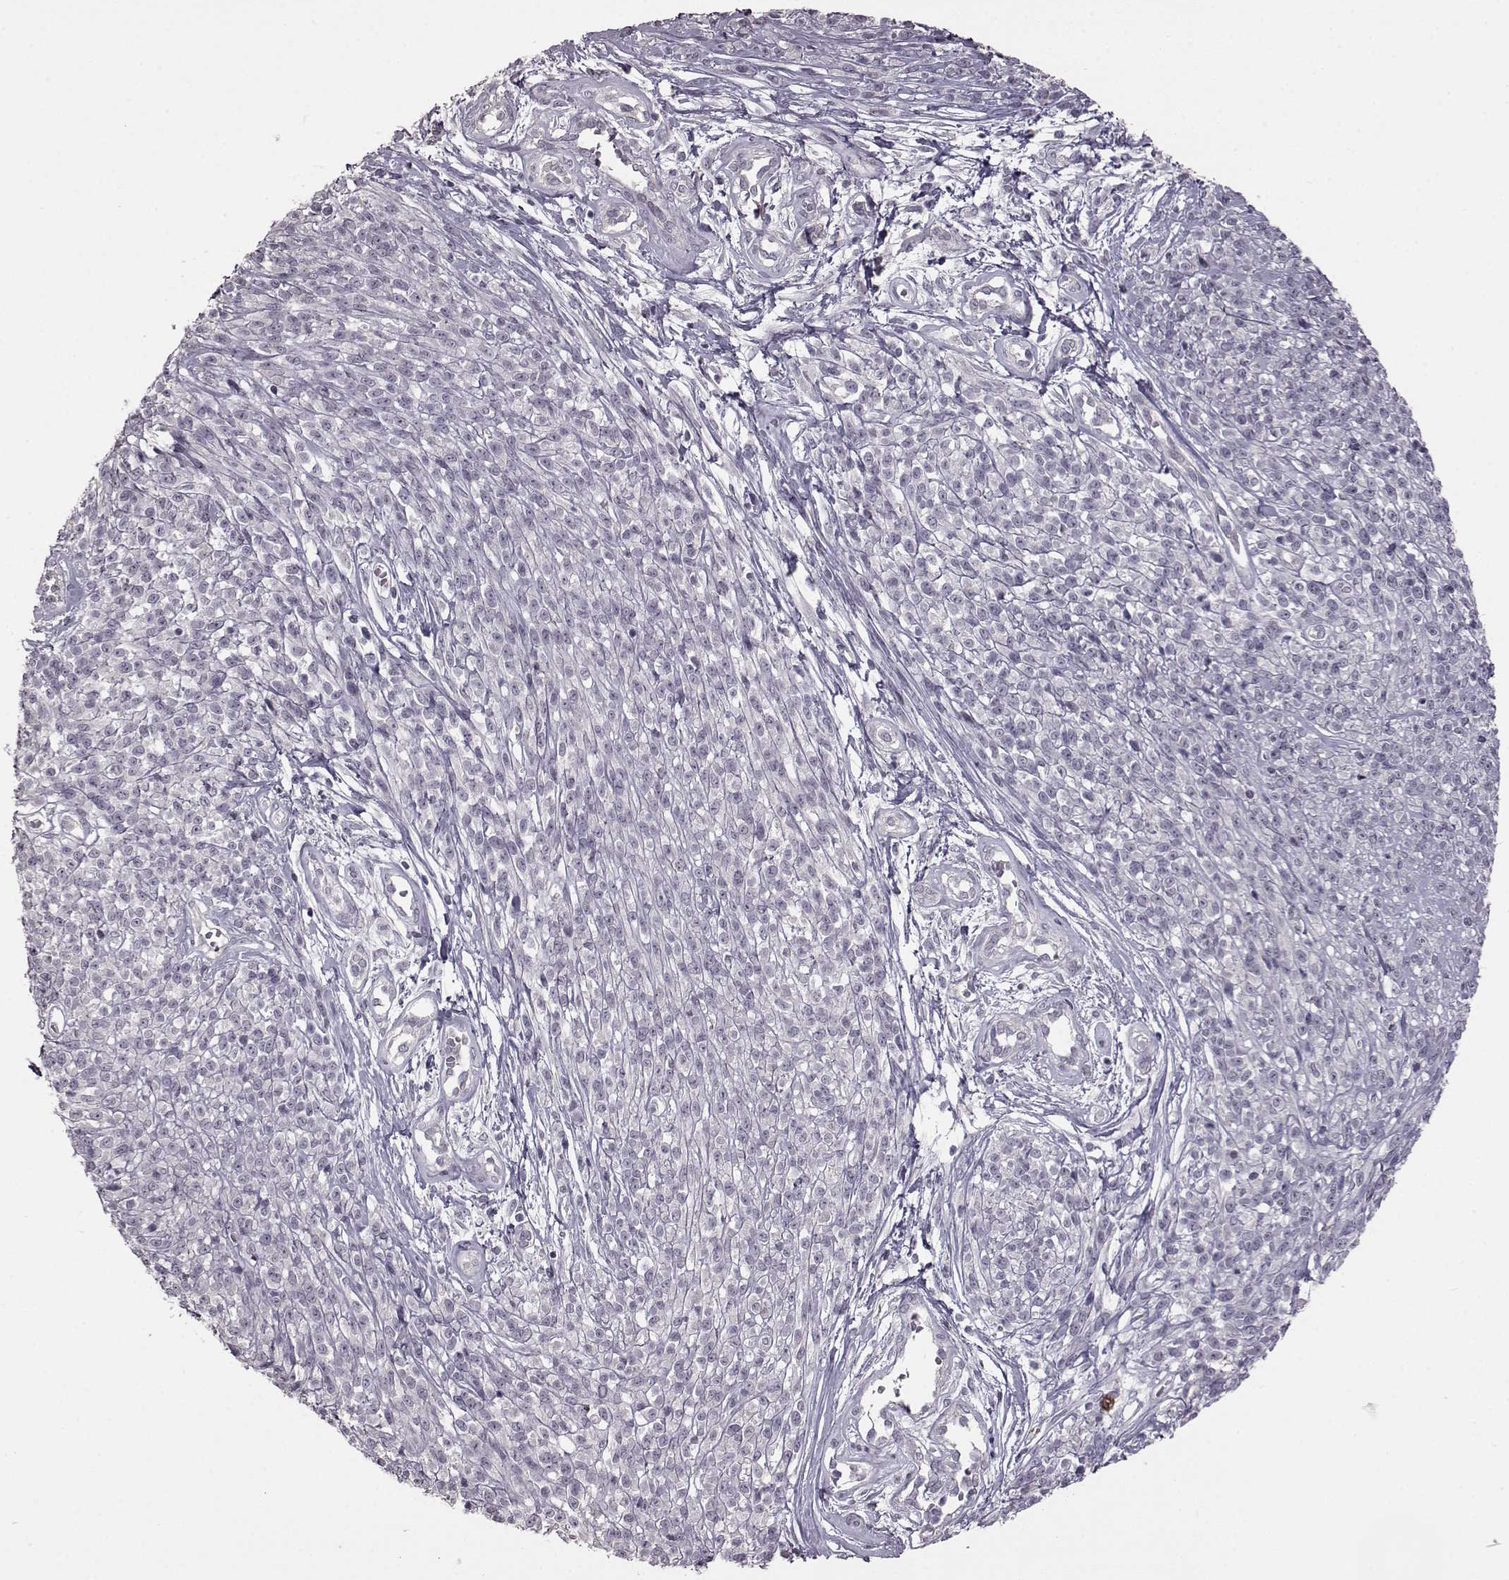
{"staining": {"intensity": "negative", "quantity": "none", "location": "none"}, "tissue": "melanoma", "cell_type": "Tumor cells", "image_type": "cancer", "snomed": [{"axis": "morphology", "description": "Malignant melanoma, NOS"}, {"axis": "topography", "description": "Skin"}, {"axis": "topography", "description": "Skin of trunk"}], "caption": "Melanoma was stained to show a protein in brown. There is no significant staining in tumor cells.", "gene": "GAL", "patient": {"sex": "male", "age": 74}}